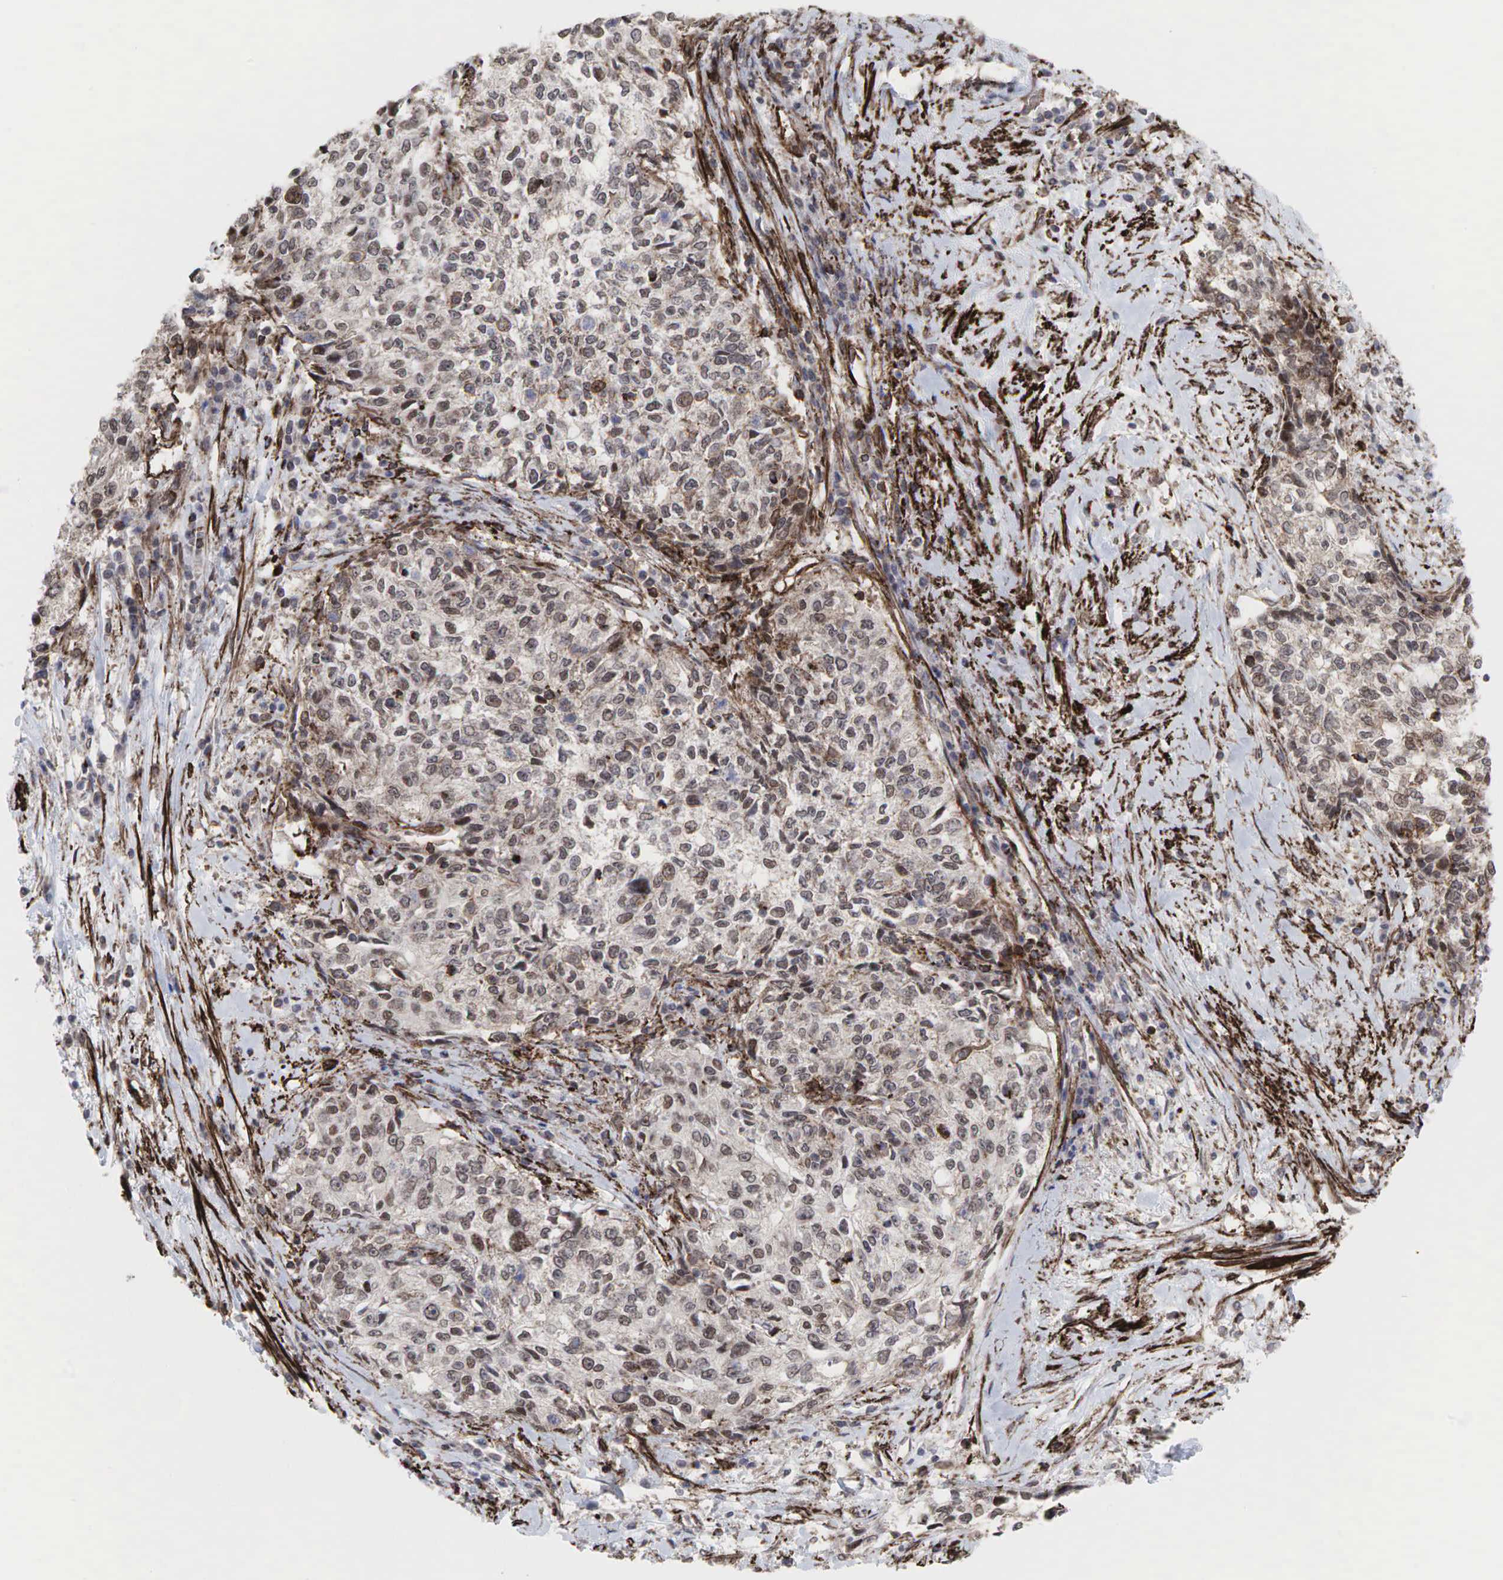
{"staining": {"intensity": "weak", "quantity": ">75%", "location": "cytoplasmic/membranous"}, "tissue": "cervical cancer", "cell_type": "Tumor cells", "image_type": "cancer", "snomed": [{"axis": "morphology", "description": "Squamous cell carcinoma, NOS"}, {"axis": "topography", "description": "Cervix"}], "caption": "The photomicrograph shows immunohistochemical staining of cervical squamous cell carcinoma. There is weak cytoplasmic/membranous positivity is identified in approximately >75% of tumor cells. (DAB (3,3'-diaminobenzidine) IHC, brown staining for protein, blue staining for nuclei).", "gene": "GPRASP1", "patient": {"sex": "female", "age": 57}}